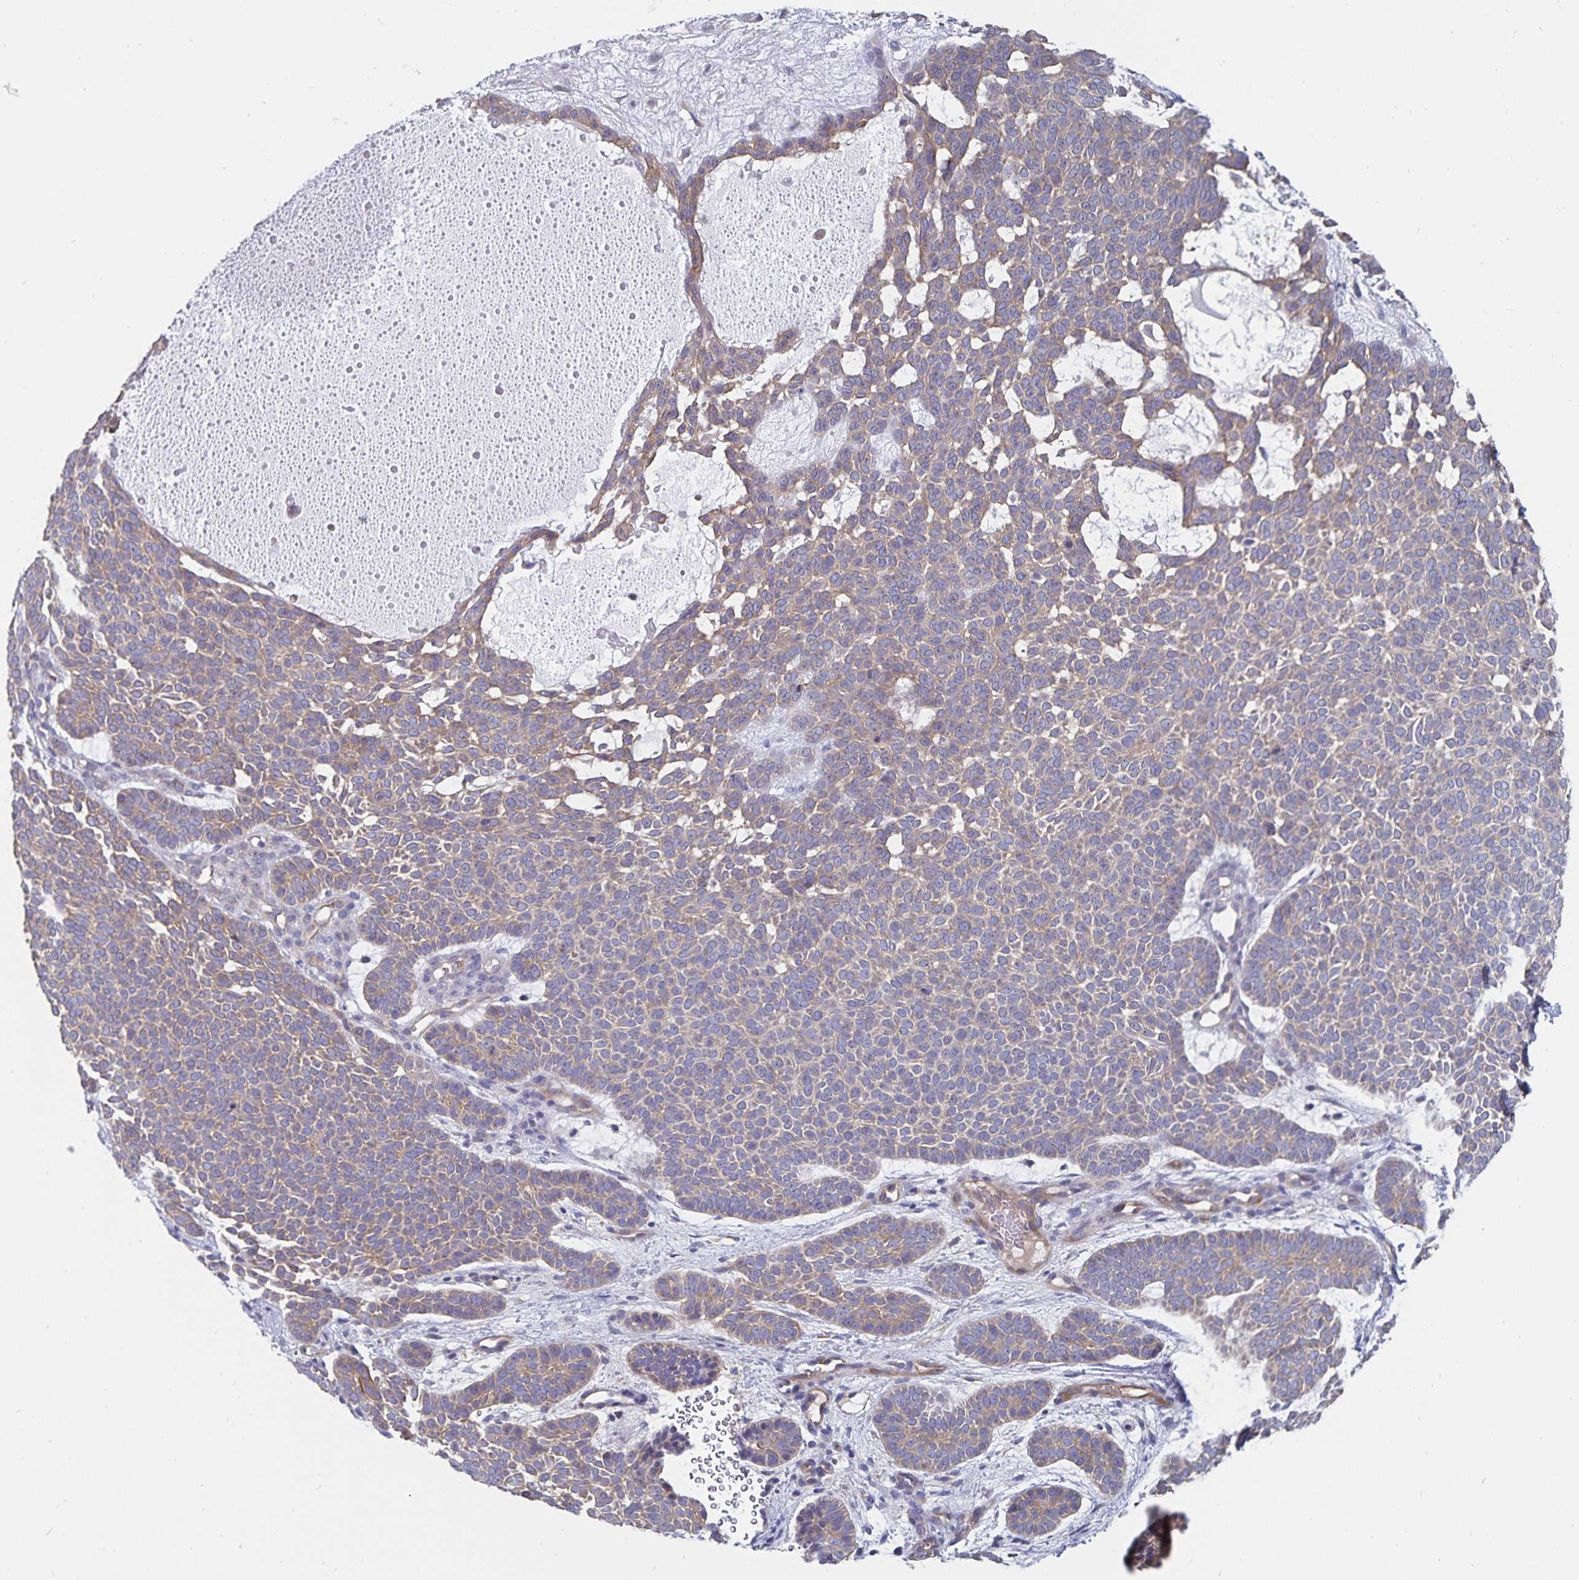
{"staining": {"intensity": "weak", "quantity": "25%-75%", "location": "cytoplasmic/membranous"}, "tissue": "skin cancer", "cell_type": "Tumor cells", "image_type": "cancer", "snomed": [{"axis": "morphology", "description": "Basal cell carcinoma"}, {"axis": "topography", "description": "Skin"}], "caption": "Weak cytoplasmic/membranous expression is present in about 25%-75% of tumor cells in skin cancer (basal cell carcinoma).", "gene": "SSTR1", "patient": {"sex": "female", "age": 82}}